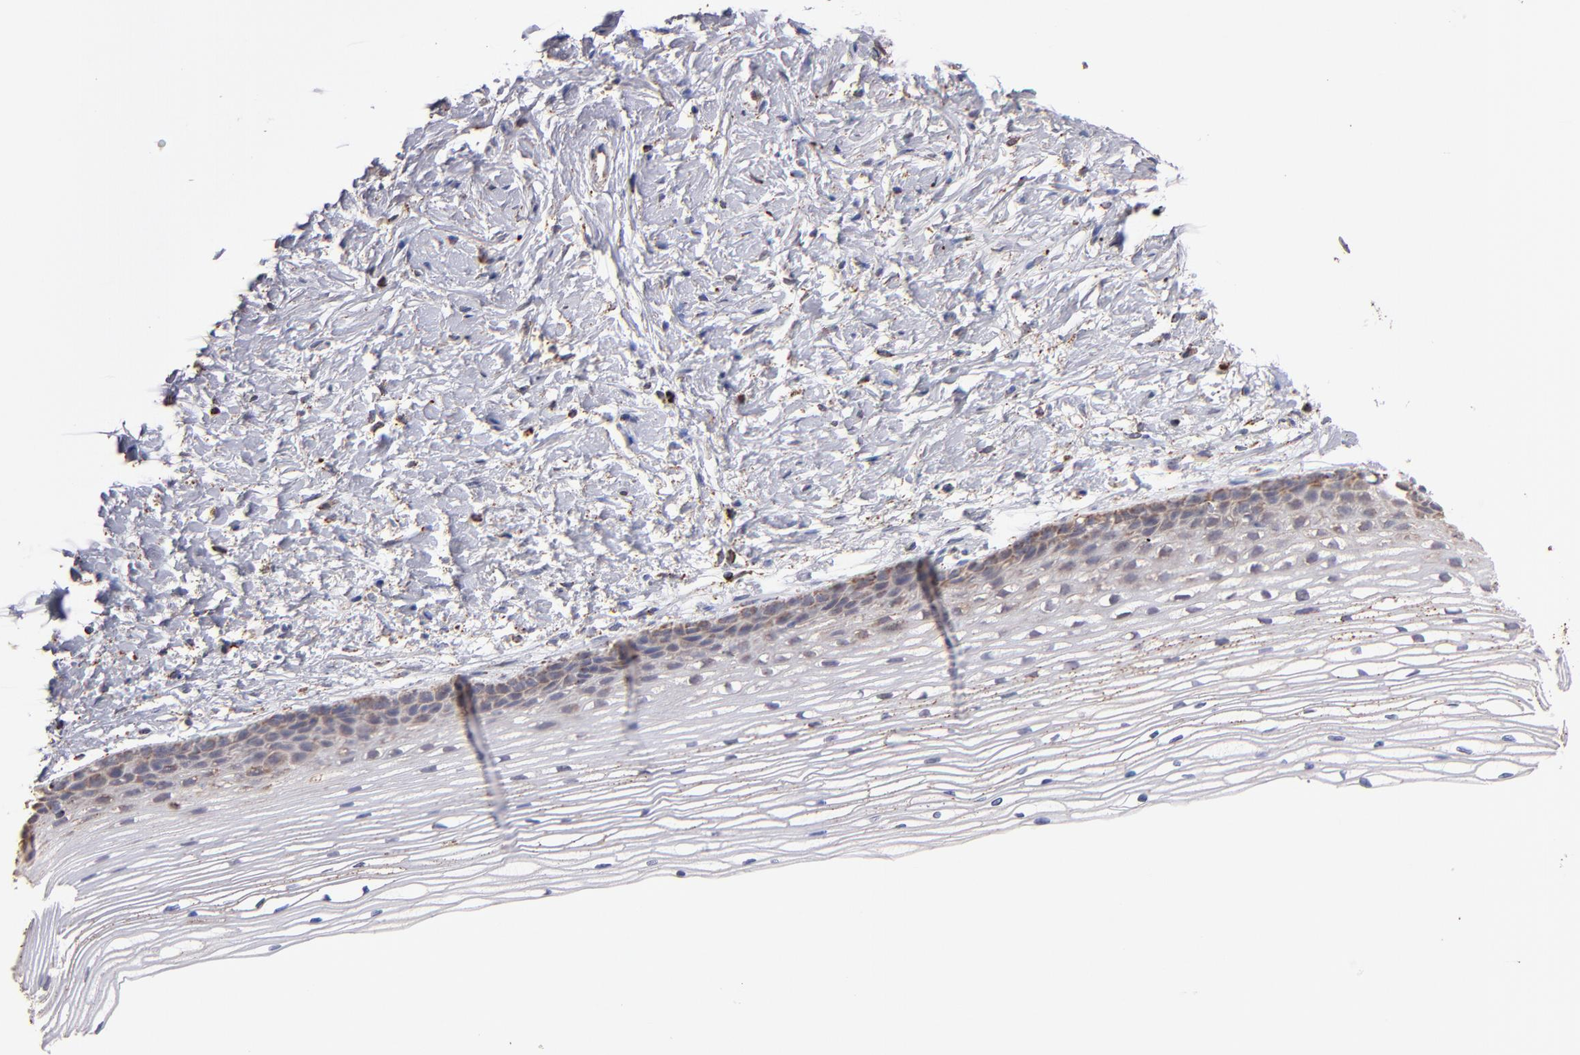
{"staining": {"intensity": "strong", "quantity": ">75%", "location": "cytoplasmic/membranous"}, "tissue": "cervix", "cell_type": "Glandular cells", "image_type": "normal", "snomed": [{"axis": "morphology", "description": "Normal tissue, NOS"}, {"axis": "topography", "description": "Cervix"}], "caption": "Immunohistochemical staining of benign human cervix shows strong cytoplasmic/membranous protein positivity in about >75% of glandular cells. (DAB IHC, brown staining for protein, blue staining for nuclei).", "gene": "DLST", "patient": {"sex": "female", "age": 77}}